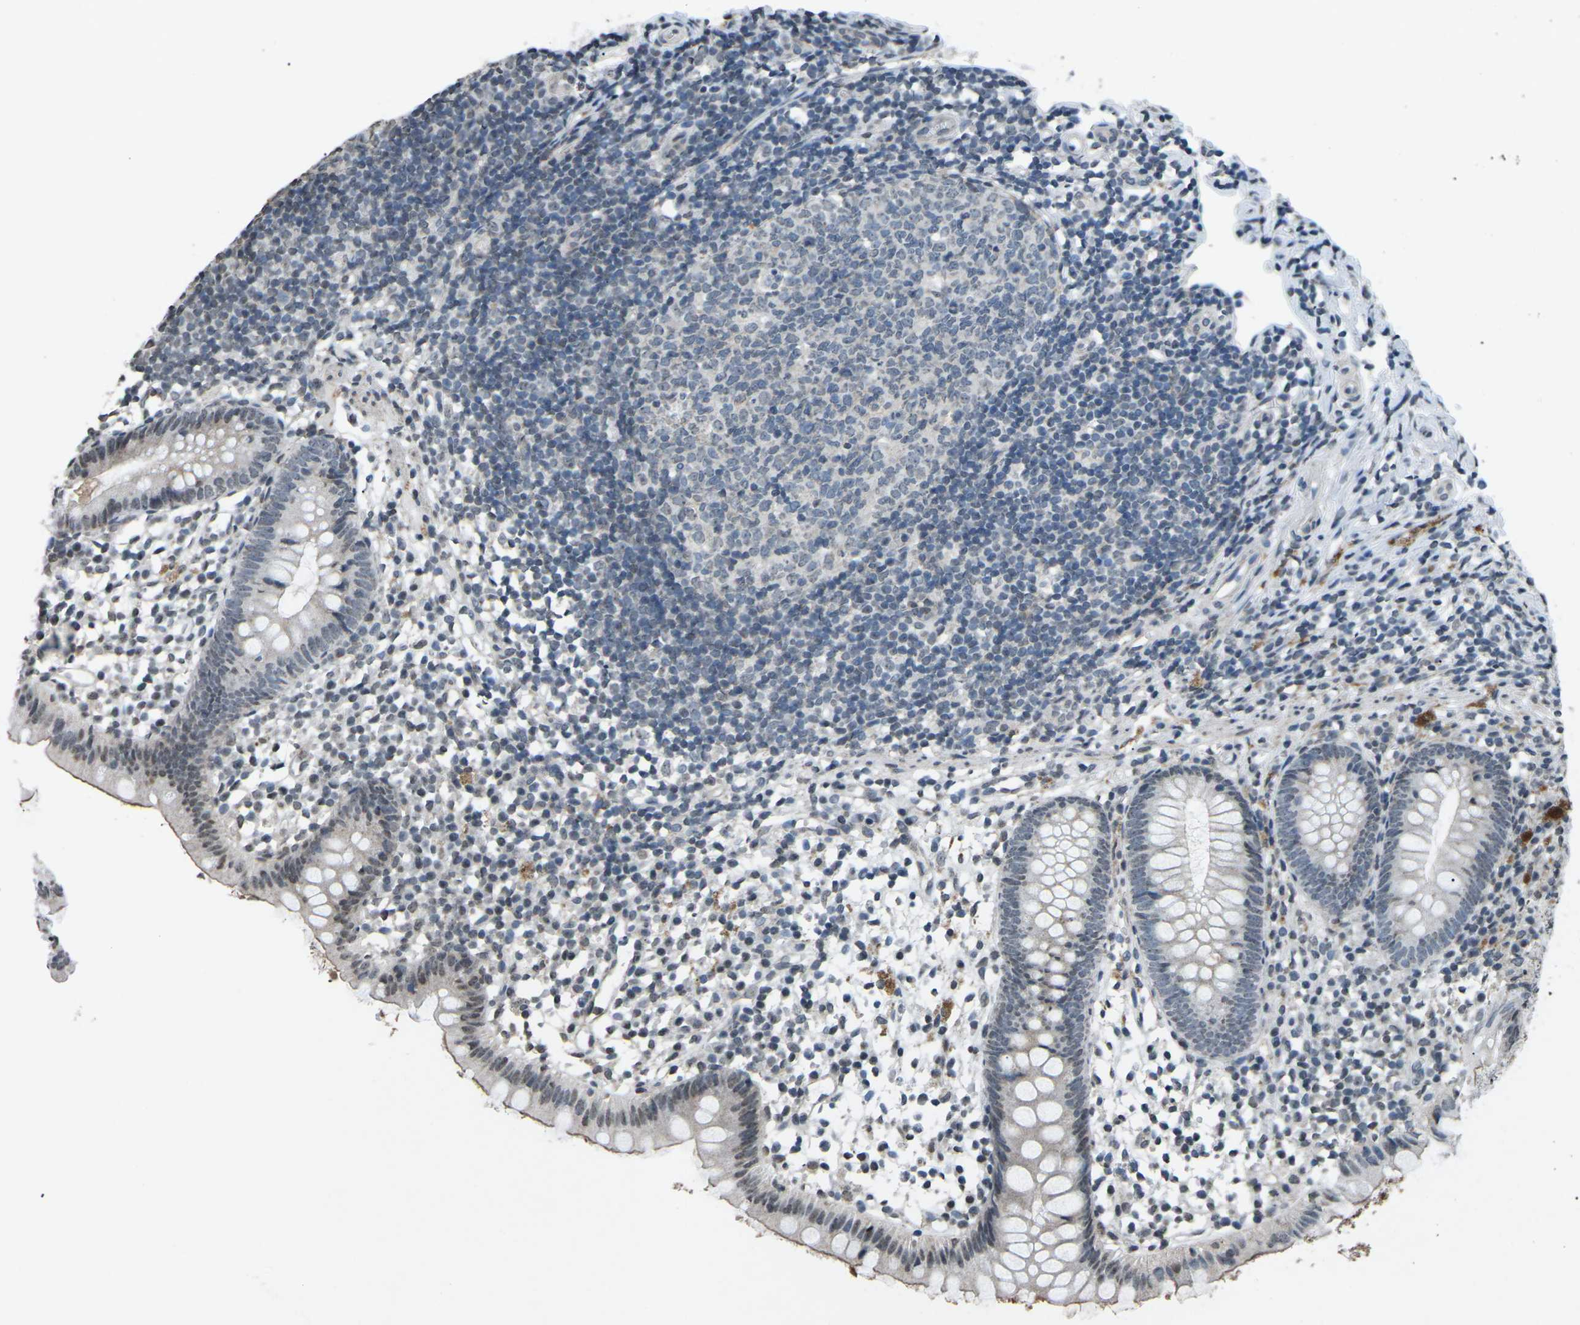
{"staining": {"intensity": "weak", "quantity": "<25%", "location": "cytoplasmic/membranous"}, "tissue": "appendix", "cell_type": "Glandular cells", "image_type": "normal", "snomed": [{"axis": "morphology", "description": "Normal tissue, NOS"}, {"axis": "topography", "description": "Appendix"}], "caption": "The IHC micrograph has no significant expression in glandular cells of appendix. (Stains: DAB IHC with hematoxylin counter stain, Microscopy: brightfield microscopy at high magnification).", "gene": "TFR2", "patient": {"sex": "female", "age": 20}}